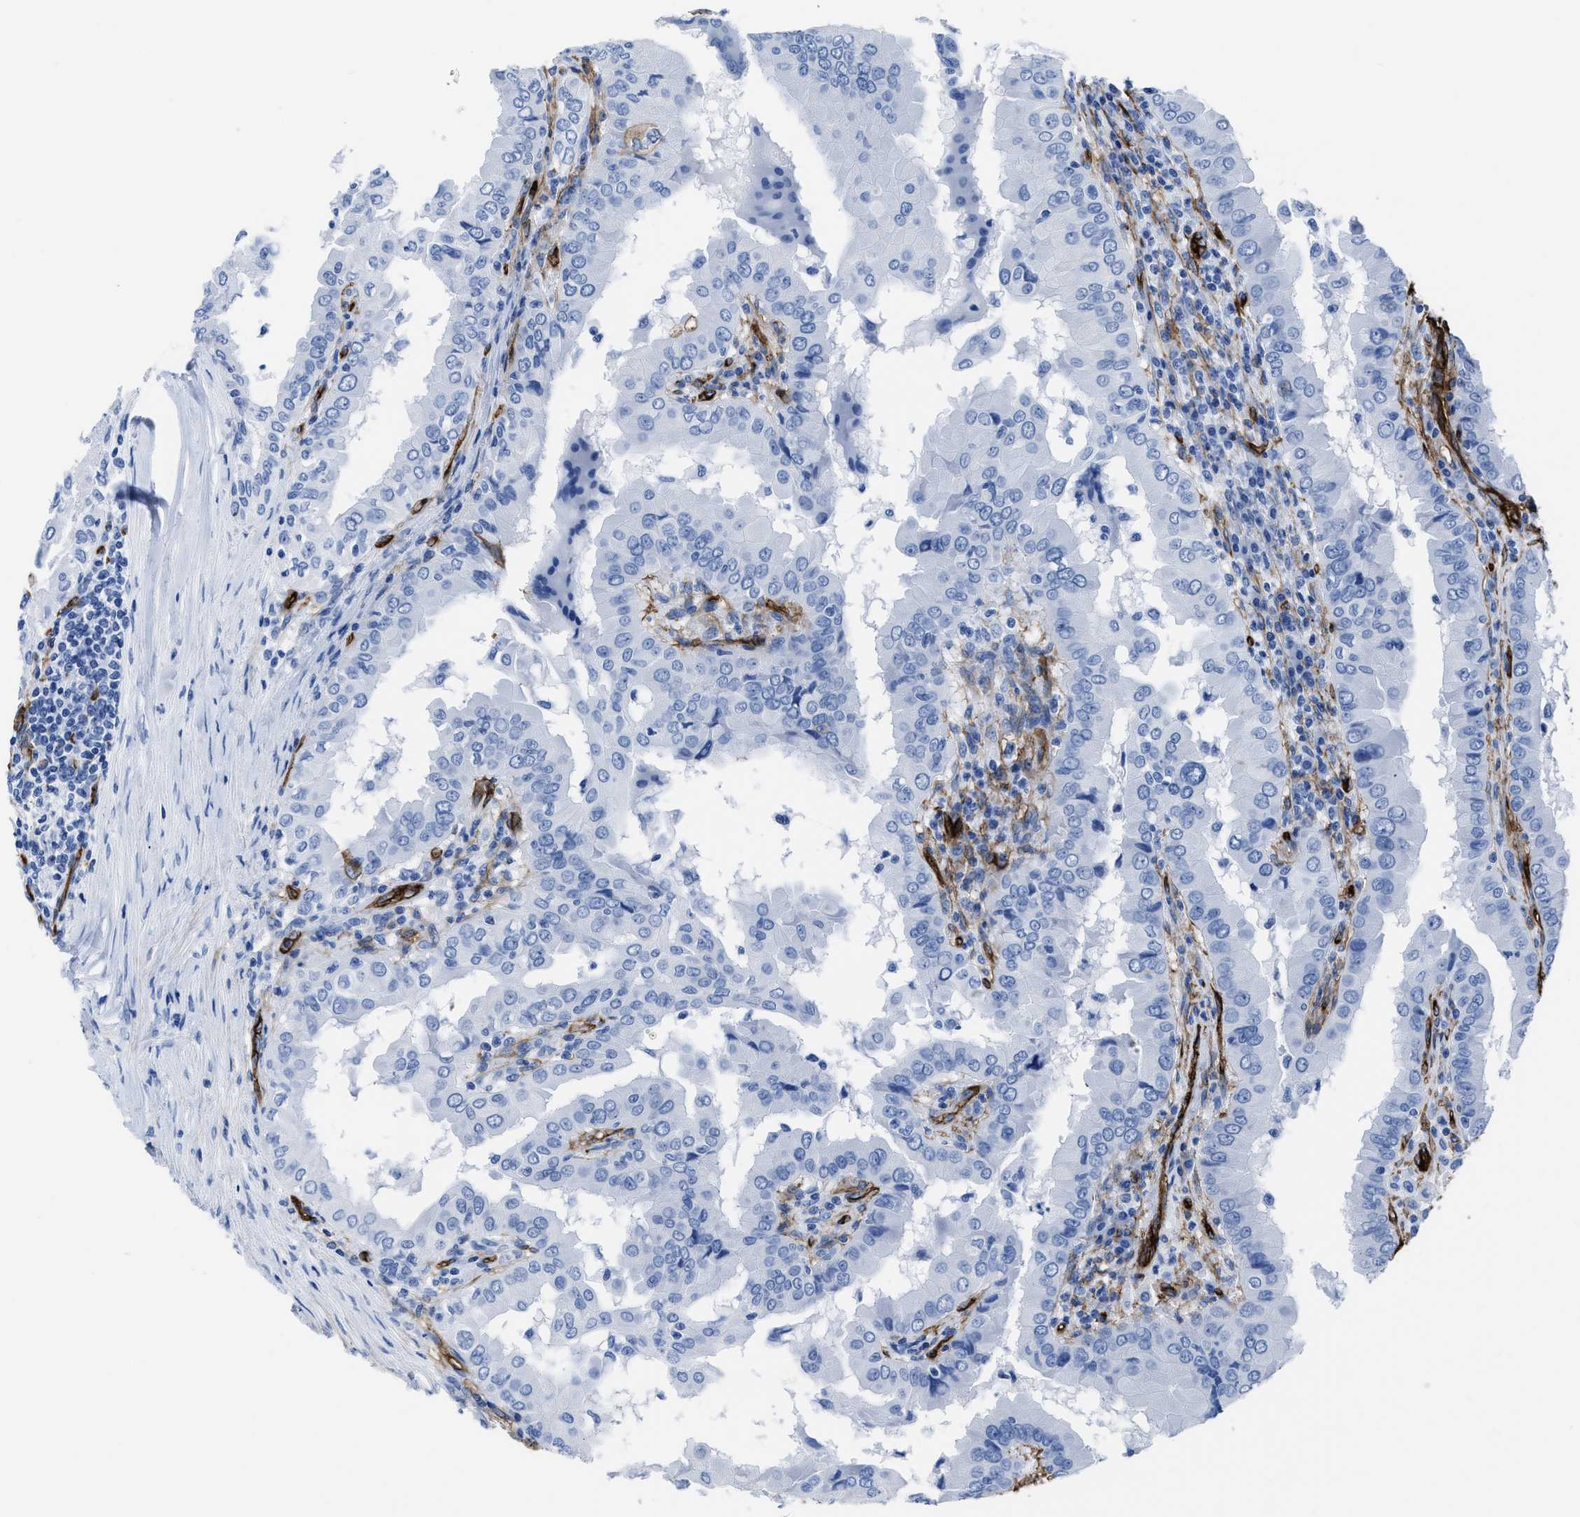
{"staining": {"intensity": "negative", "quantity": "none", "location": "none"}, "tissue": "thyroid cancer", "cell_type": "Tumor cells", "image_type": "cancer", "snomed": [{"axis": "morphology", "description": "Papillary adenocarcinoma, NOS"}, {"axis": "topography", "description": "Thyroid gland"}], "caption": "Tumor cells show no significant protein staining in thyroid cancer.", "gene": "AQP1", "patient": {"sex": "male", "age": 33}}